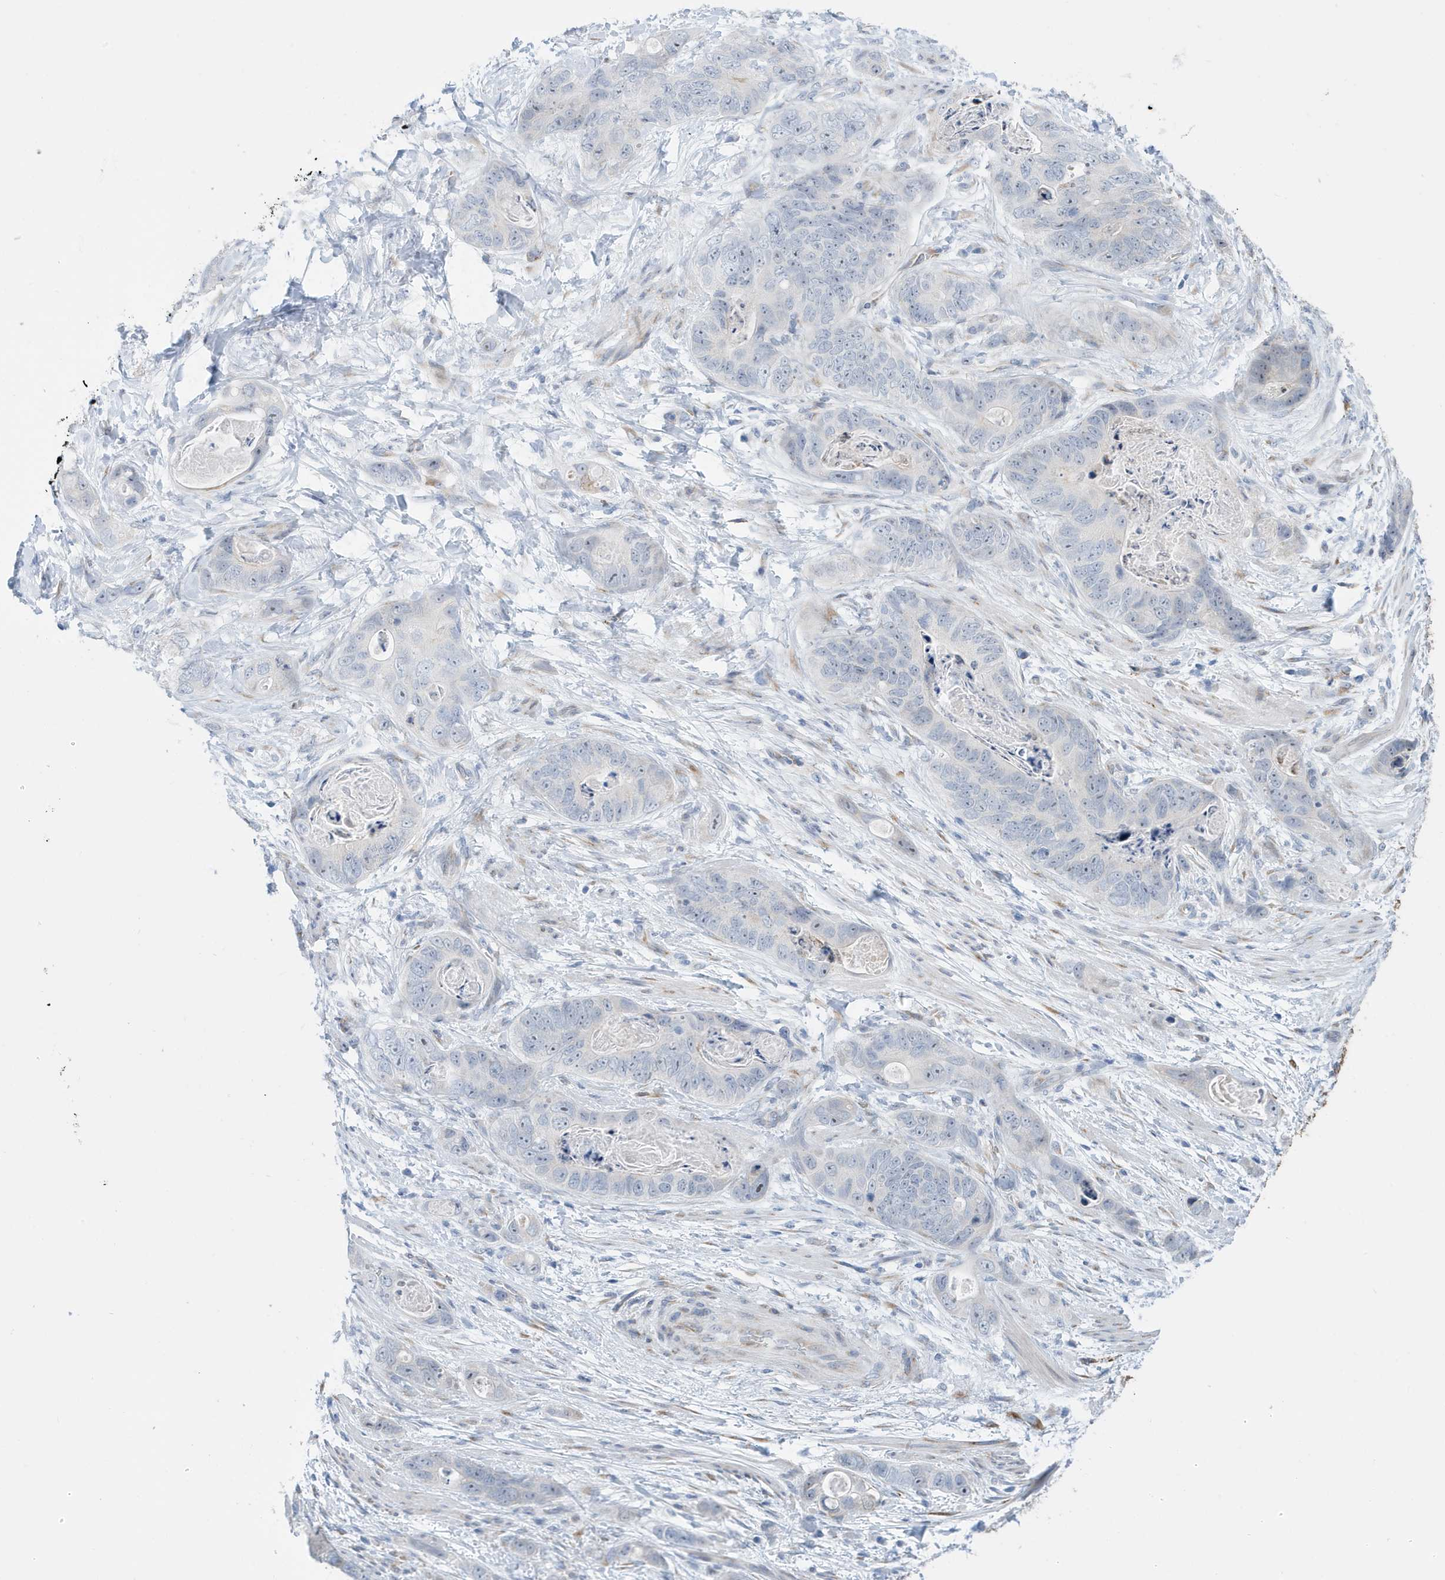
{"staining": {"intensity": "negative", "quantity": "none", "location": "none"}, "tissue": "stomach cancer", "cell_type": "Tumor cells", "image_type": "cancer", "snomed": [{"axis": "morphology", "description": "Adenocarcinoma, NOS"}, {"axis": "topography", "description": "Stomach"}], "caption": "A high-resolution photomicrograph shows immunohistochemistry staining of stomach adenocarcinoma, which demonstrates no significant staining in tumor cells.", "gene": "SEMA3F", "patient": {"sex": "female", "age": 89}}